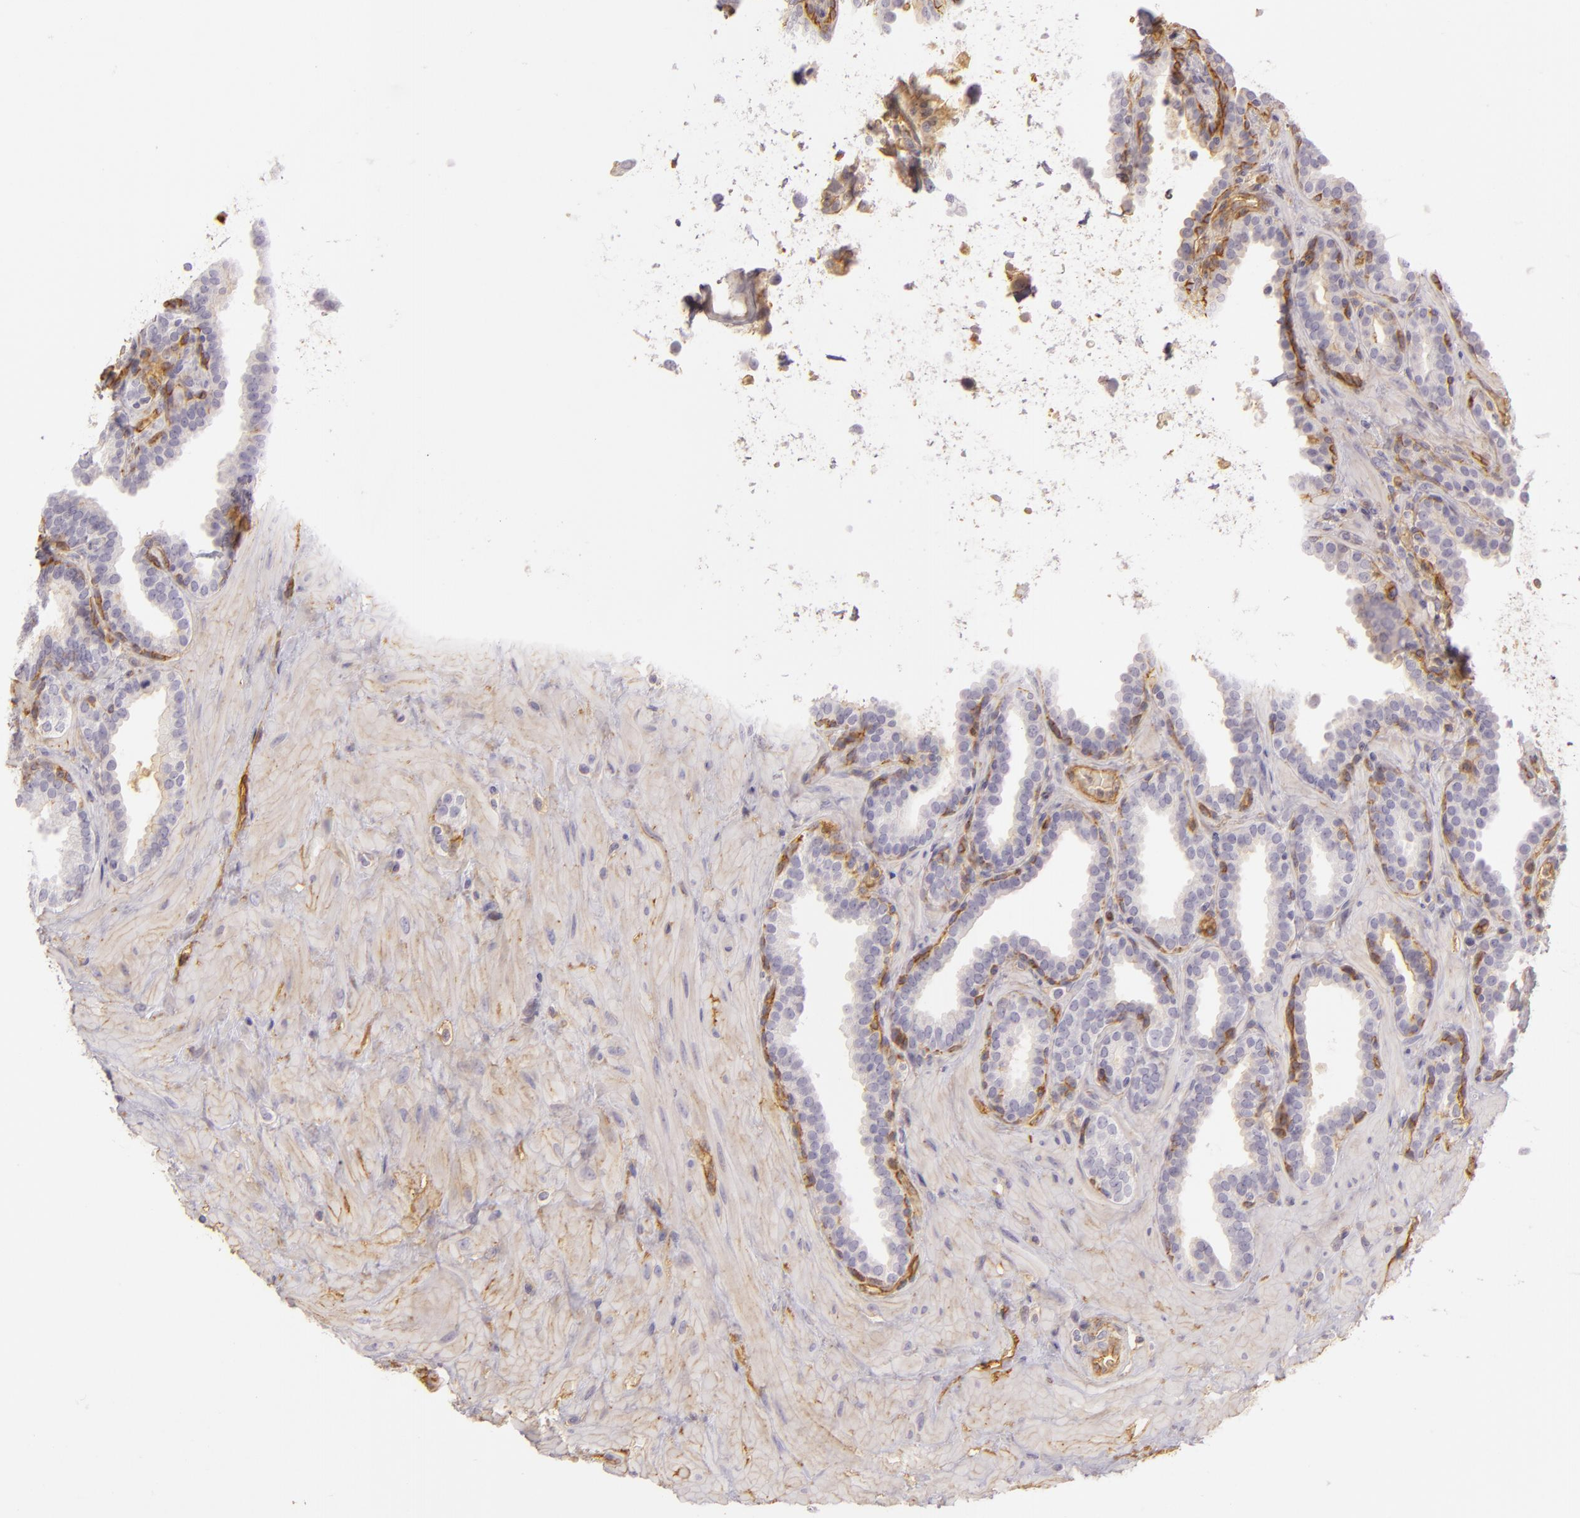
{"staining": {"intensity": "moderate", "quantity": "<25%", "location": "cytoplasmic/membranous"}, "tissue": "prostate", "cell_type": "Glandular cells", "image_type": "normal", "snomed": [{"axis": "morphology", "description": "Normal tissue, NOS"}, {"axis": "topography", "description": "Prostate"}], "caption": "About <25% of glandular cells in benign human prostate reveal moderate cytoplasmic/membranous protein expression as visualized by brown immunohistochemical staining.", "gene": "CD59", "patient": {"sex": "male", "age": 51}}